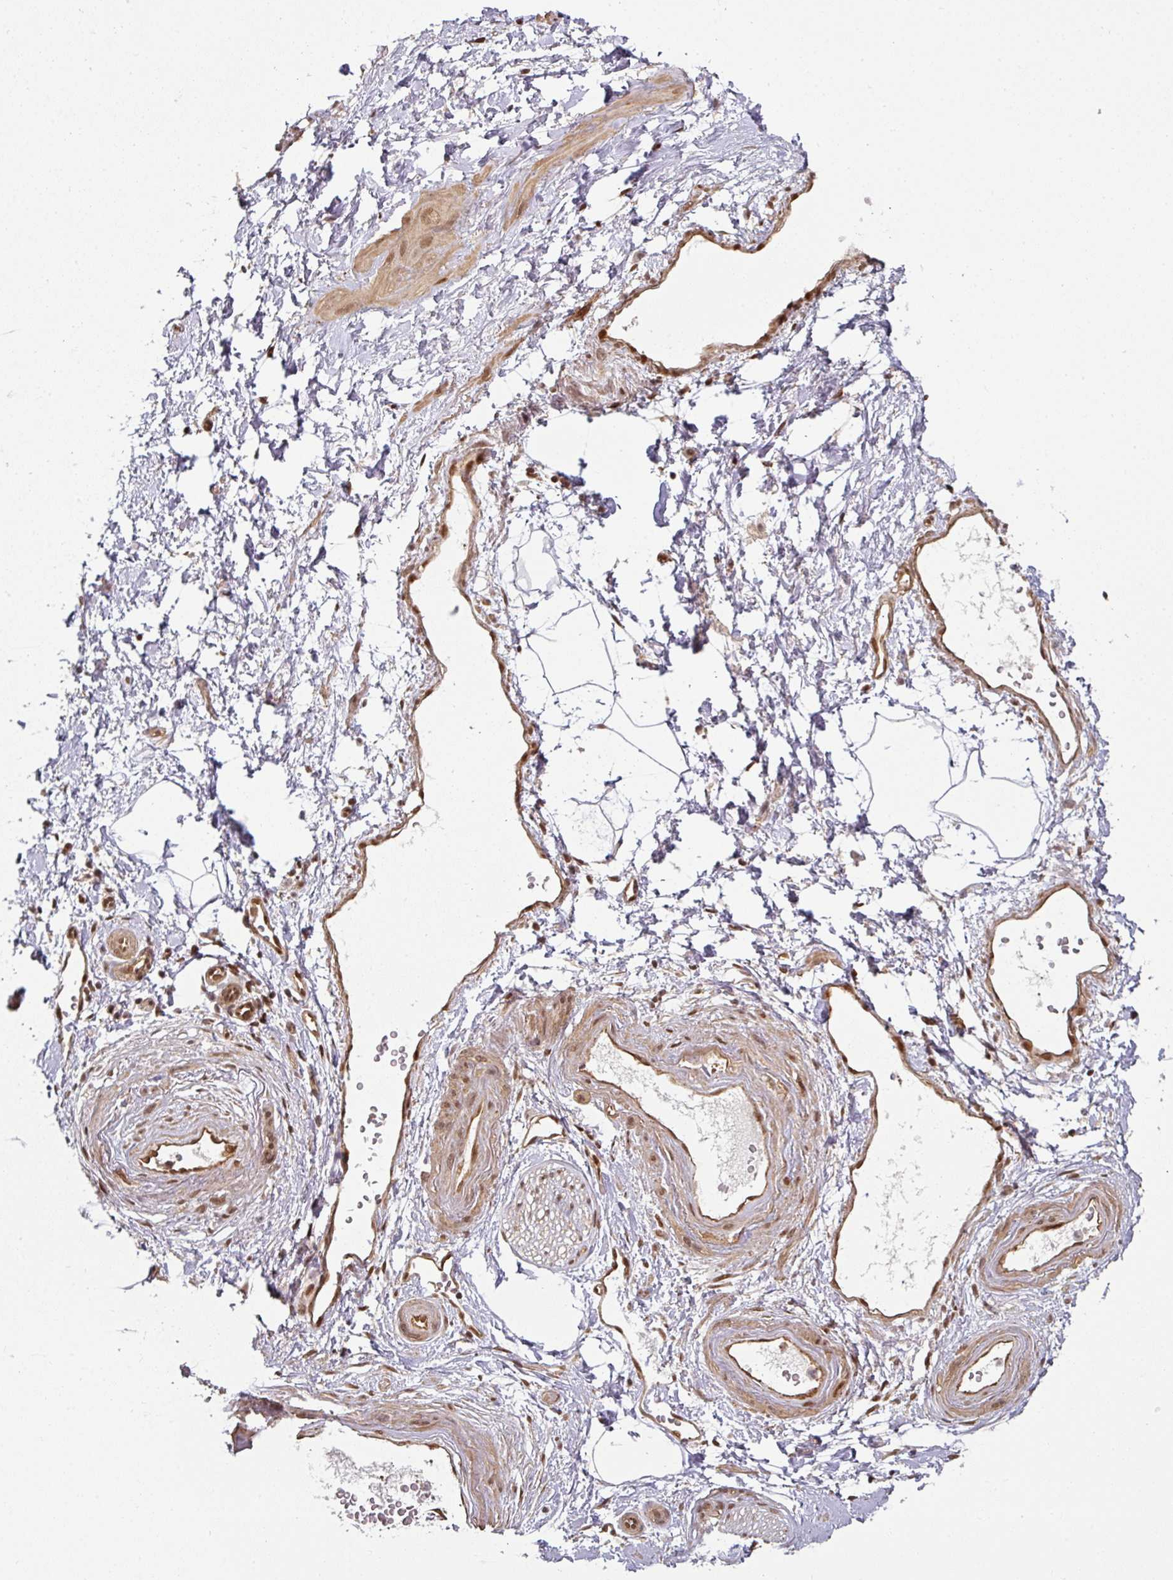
{"staining": {"intensity": "negative", "quantity": "none", "location": "none"}, "tissue": "adipose tissue", "cell_type": "Adipocytes", "image_type": "normal", "snomed": [{"axis": "morphology", "description": "Normal tissue, NOS"}, {"axis": "topography", "description": "Prostate"}, {"axis": "topography", "description": "Peripheral nerve tissue"}], "caption": "IHC micrograph of benign adipose tissue: human adipose tissue stained with DAB (3,3'-diaminobenzidine) shows no significant protein positivity in adipocytes.", "gene": "SIK3", "patient": {"sex": "male", "age": 55}}